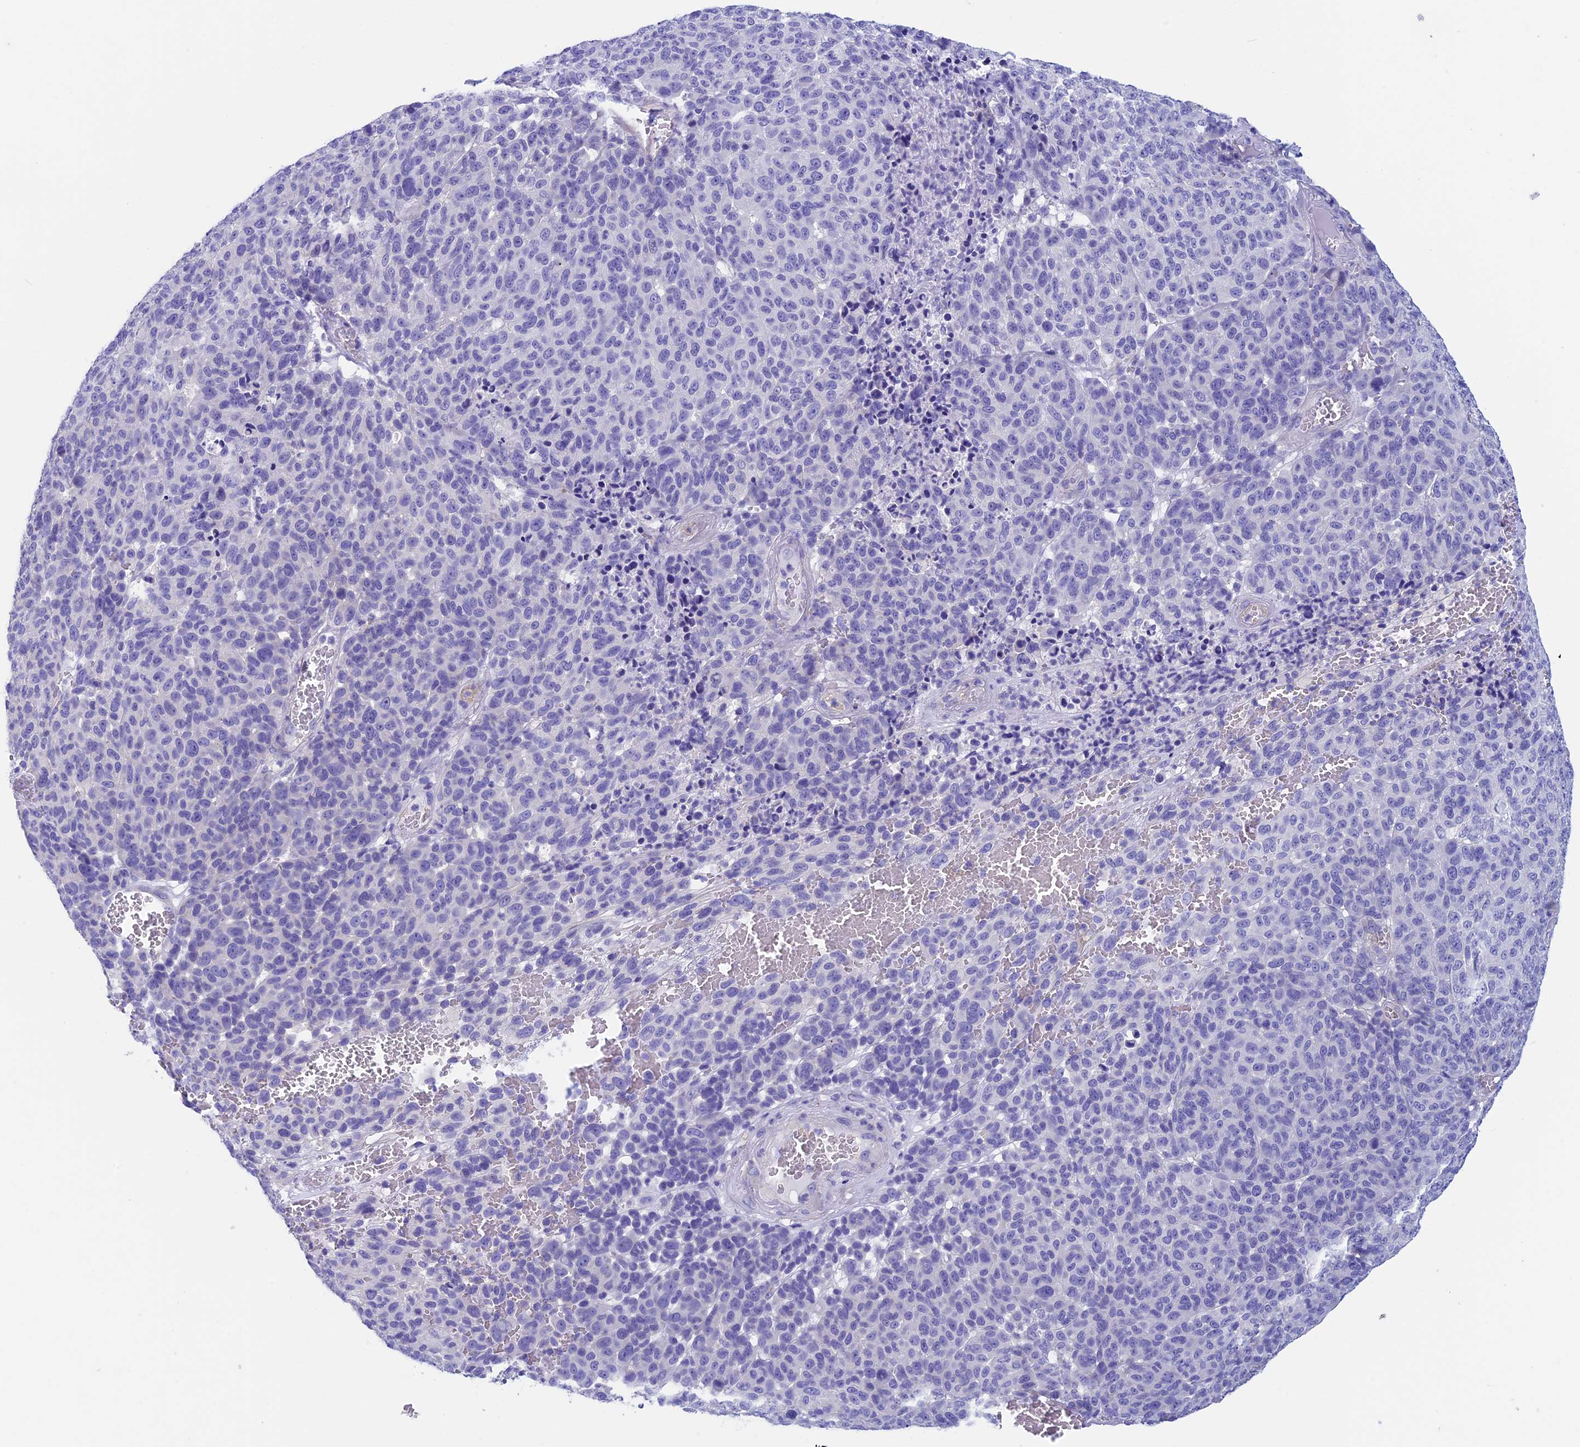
{"staining": {"intensity": "negative", "quantity": "none", "location": "none"}, "tissue": "melanoma", "cell_type": "Tumor cells", "image_type": "cancer", "snomed": [{"axis": "morphology", "description": "Malignant melanoma, NOS"}, {"axis": "topography", "description": "Skin"}], "caption": "Histopathology image shows no protein staining in tumor cells of malignant melanoma tissue.", "gene": "ADH7", "patient": {"sex": "male", "age": 49}}